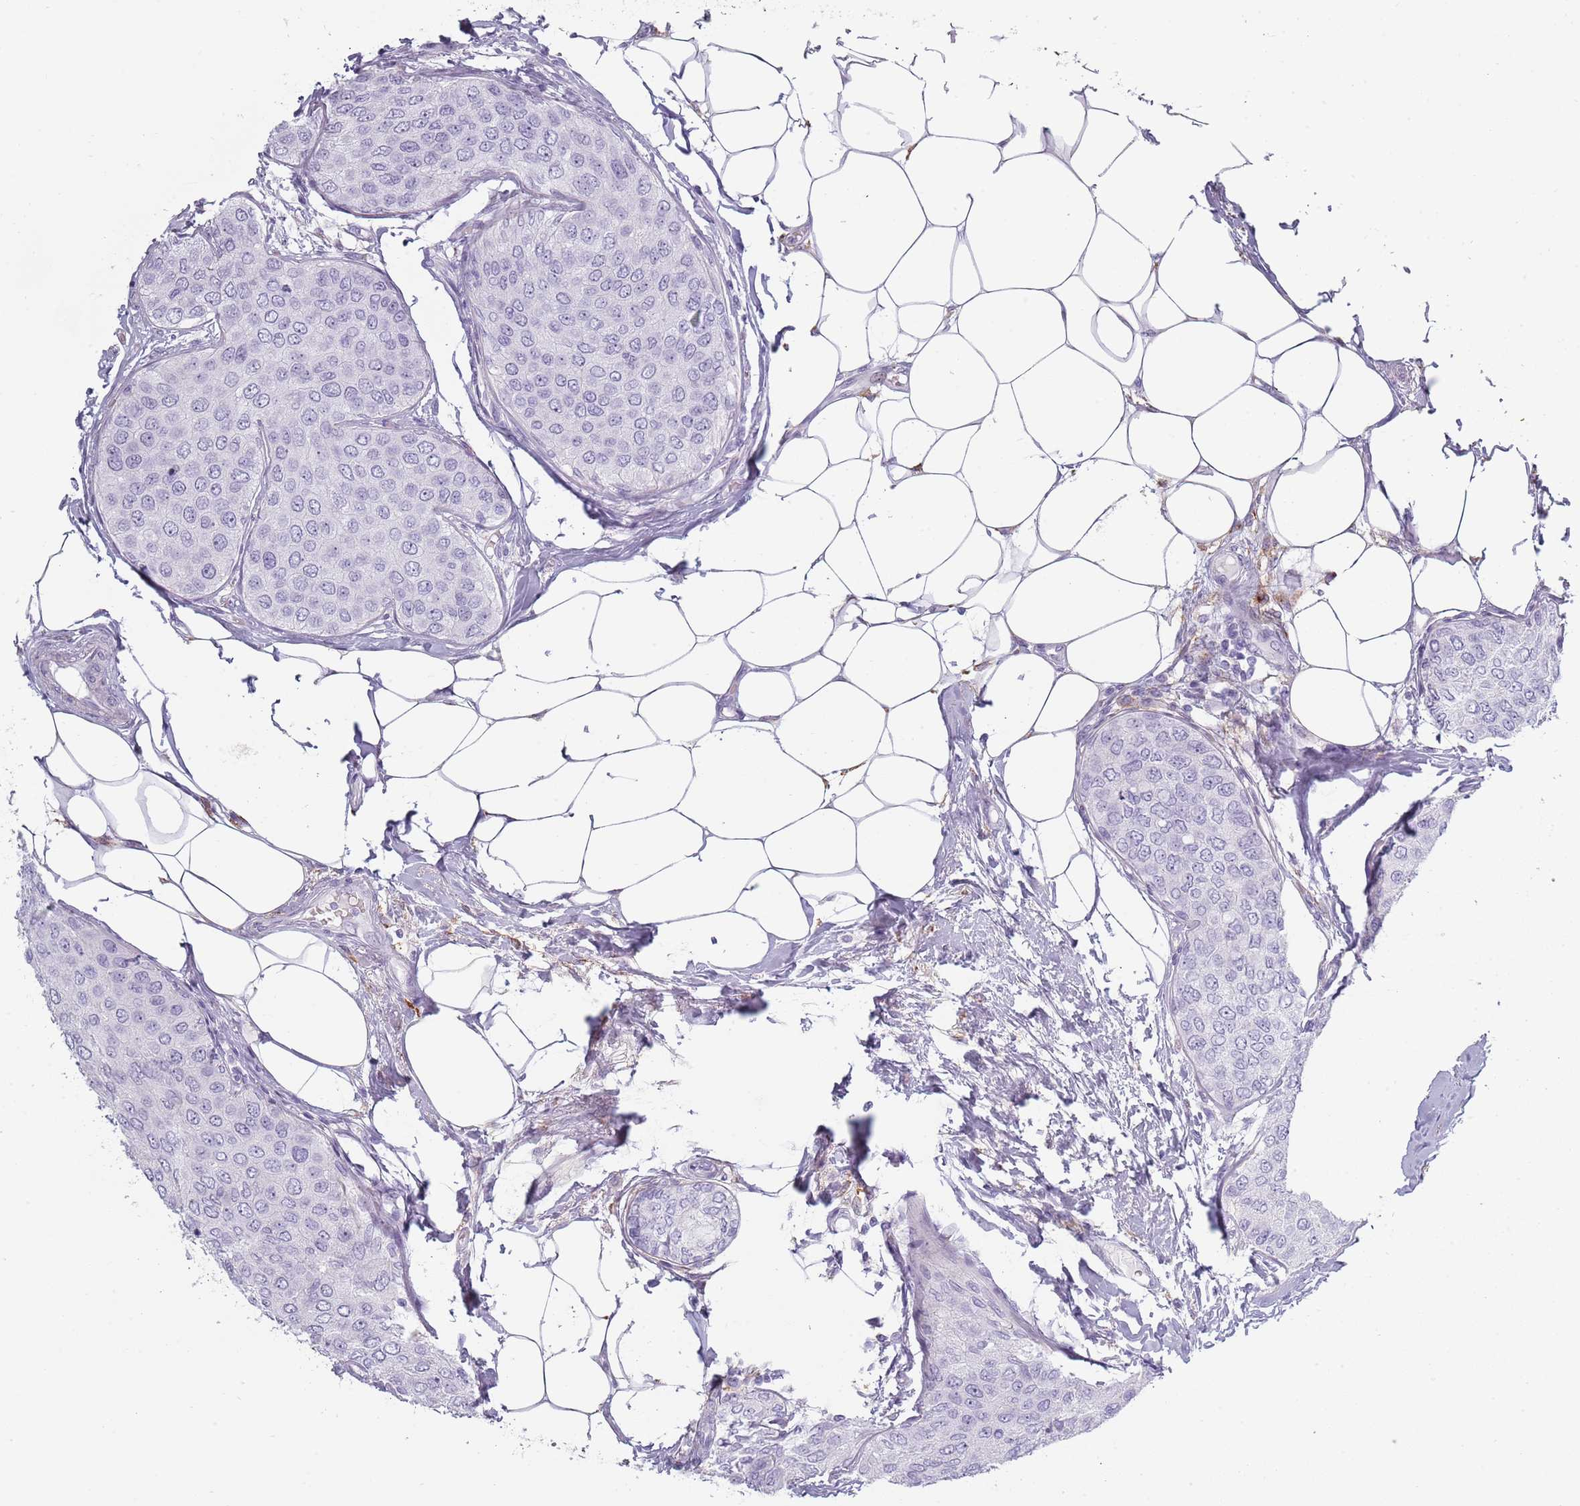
{"staining": {"intensity": "negative", "quantity": "none", "location": "none"}, "tissue": "breast cancer", "cell_type": "Tumor cells", "image_type": "cancer", "snomed": [{"axis": "morphology", "description": "Duct carcinoma"}, {"axis": "topography", "description": "Breast"}], "caption": "Histopathology image shows no protein staining in tumor cells of infiltrating ductal carcinoma (breast) tissue. (Stains: DAB (3,3'-diaminobenzidine) immunohistochemistry with hematoxylin counter stain, Microscopy: brightfield microscopy at high magnification).", "gene": "COLEC12", "patient": {"sex": "female", "age": 72}}